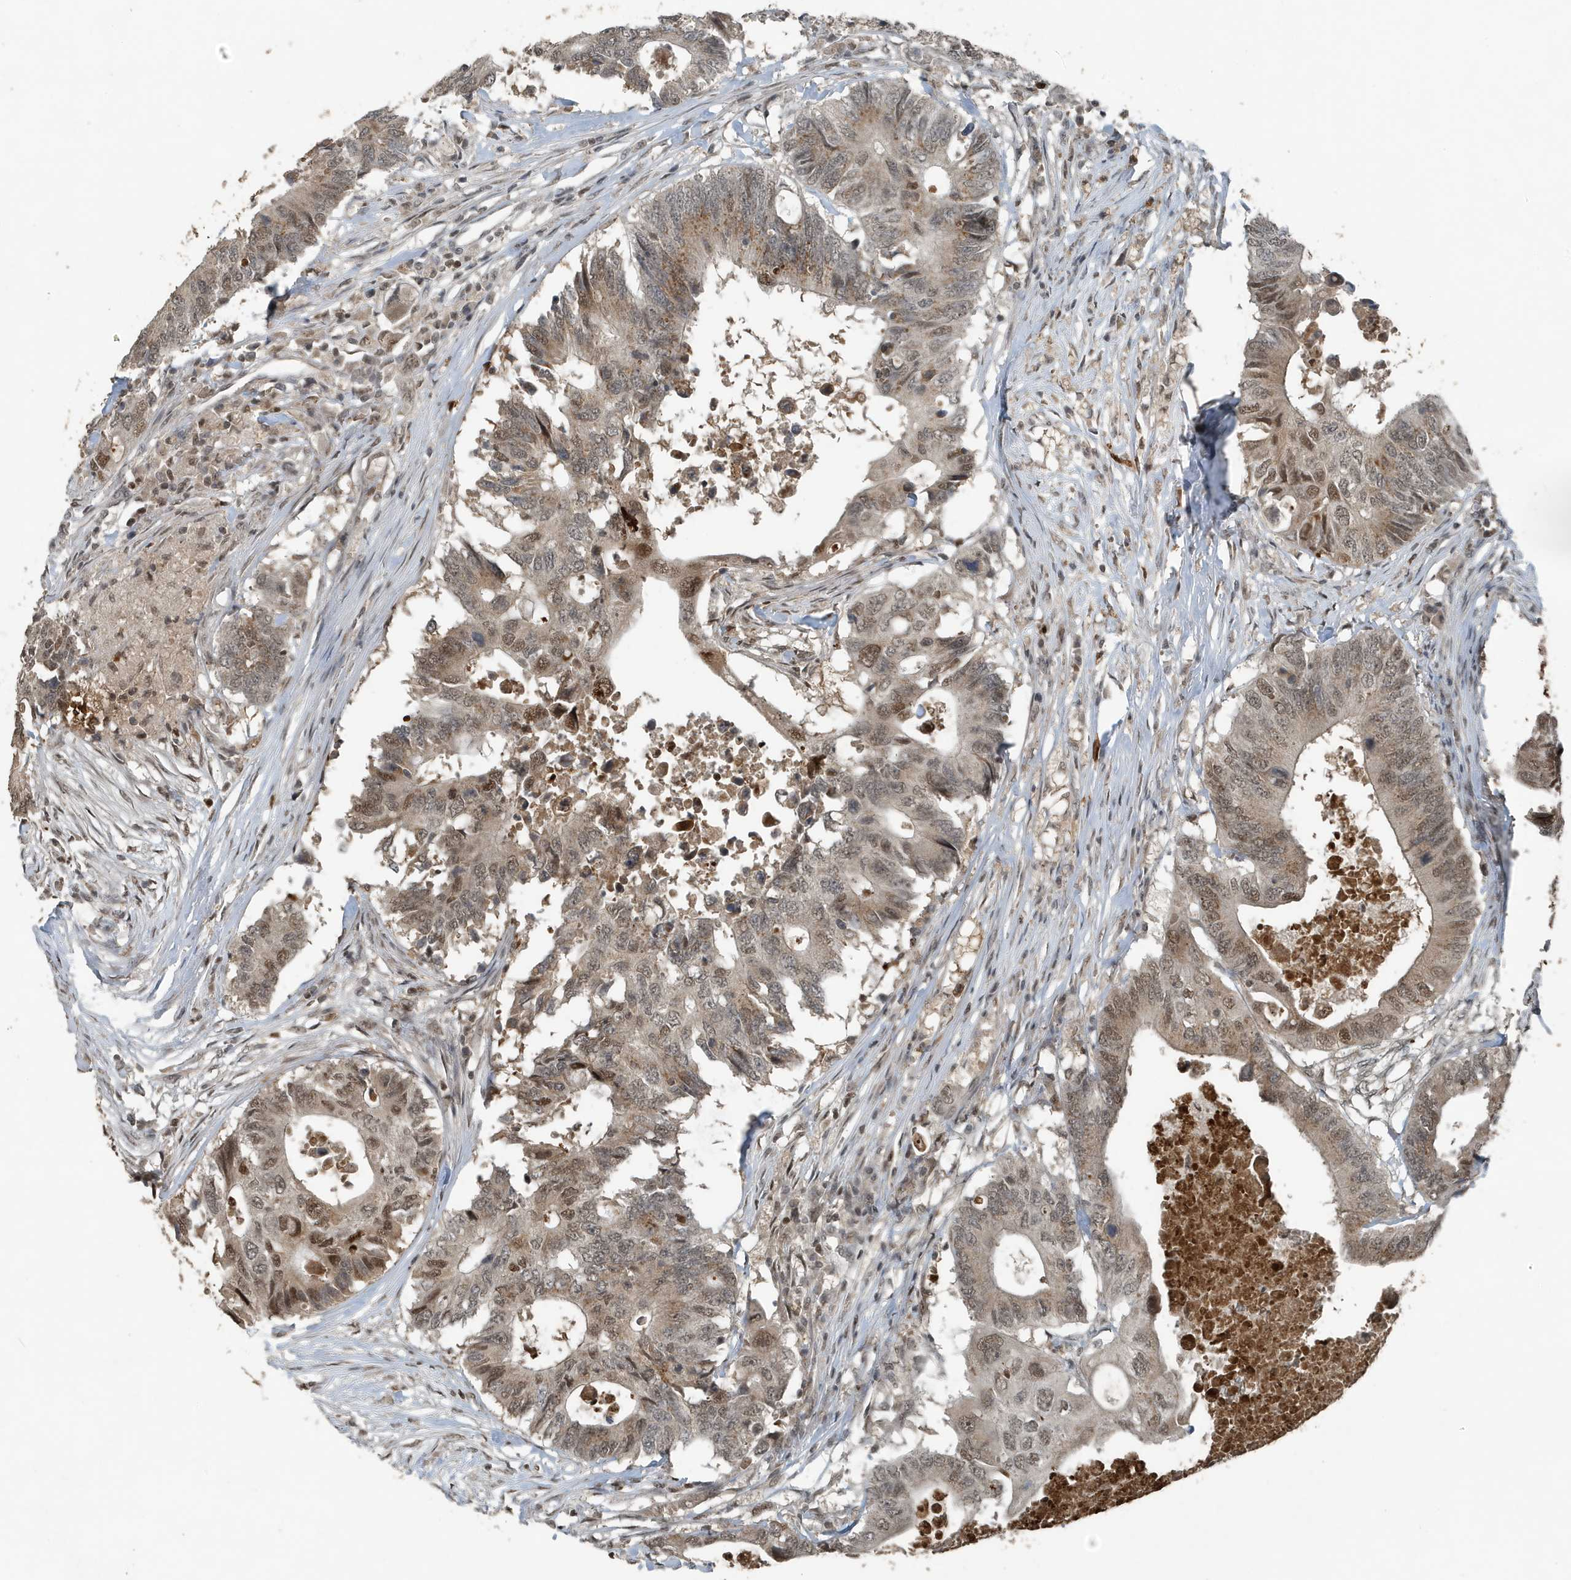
{"staining": {"intensity": "moderate", "quantity": ">75%", "location": "cytoplasmic/membranous,nuclear"}, "tissue": "colorectal cancer", "cell_type": "Tumor cells", "image_type": "cancer", "snomed": [{"axis": "morphology", "description": "Adenocarcinoma, NOS"}, {"axis": "topography", "description": "Colon"}], "caption": "A high-resolution histopathology image shows IHC staining of colorectal adenocarcinoma, which exhibits moderate cytoplasmic/membranous and nuclear positivity in about >75% of tumor cells.", "gene": "HSPA1A", "patient": {"sex": "male", "age": 71}}